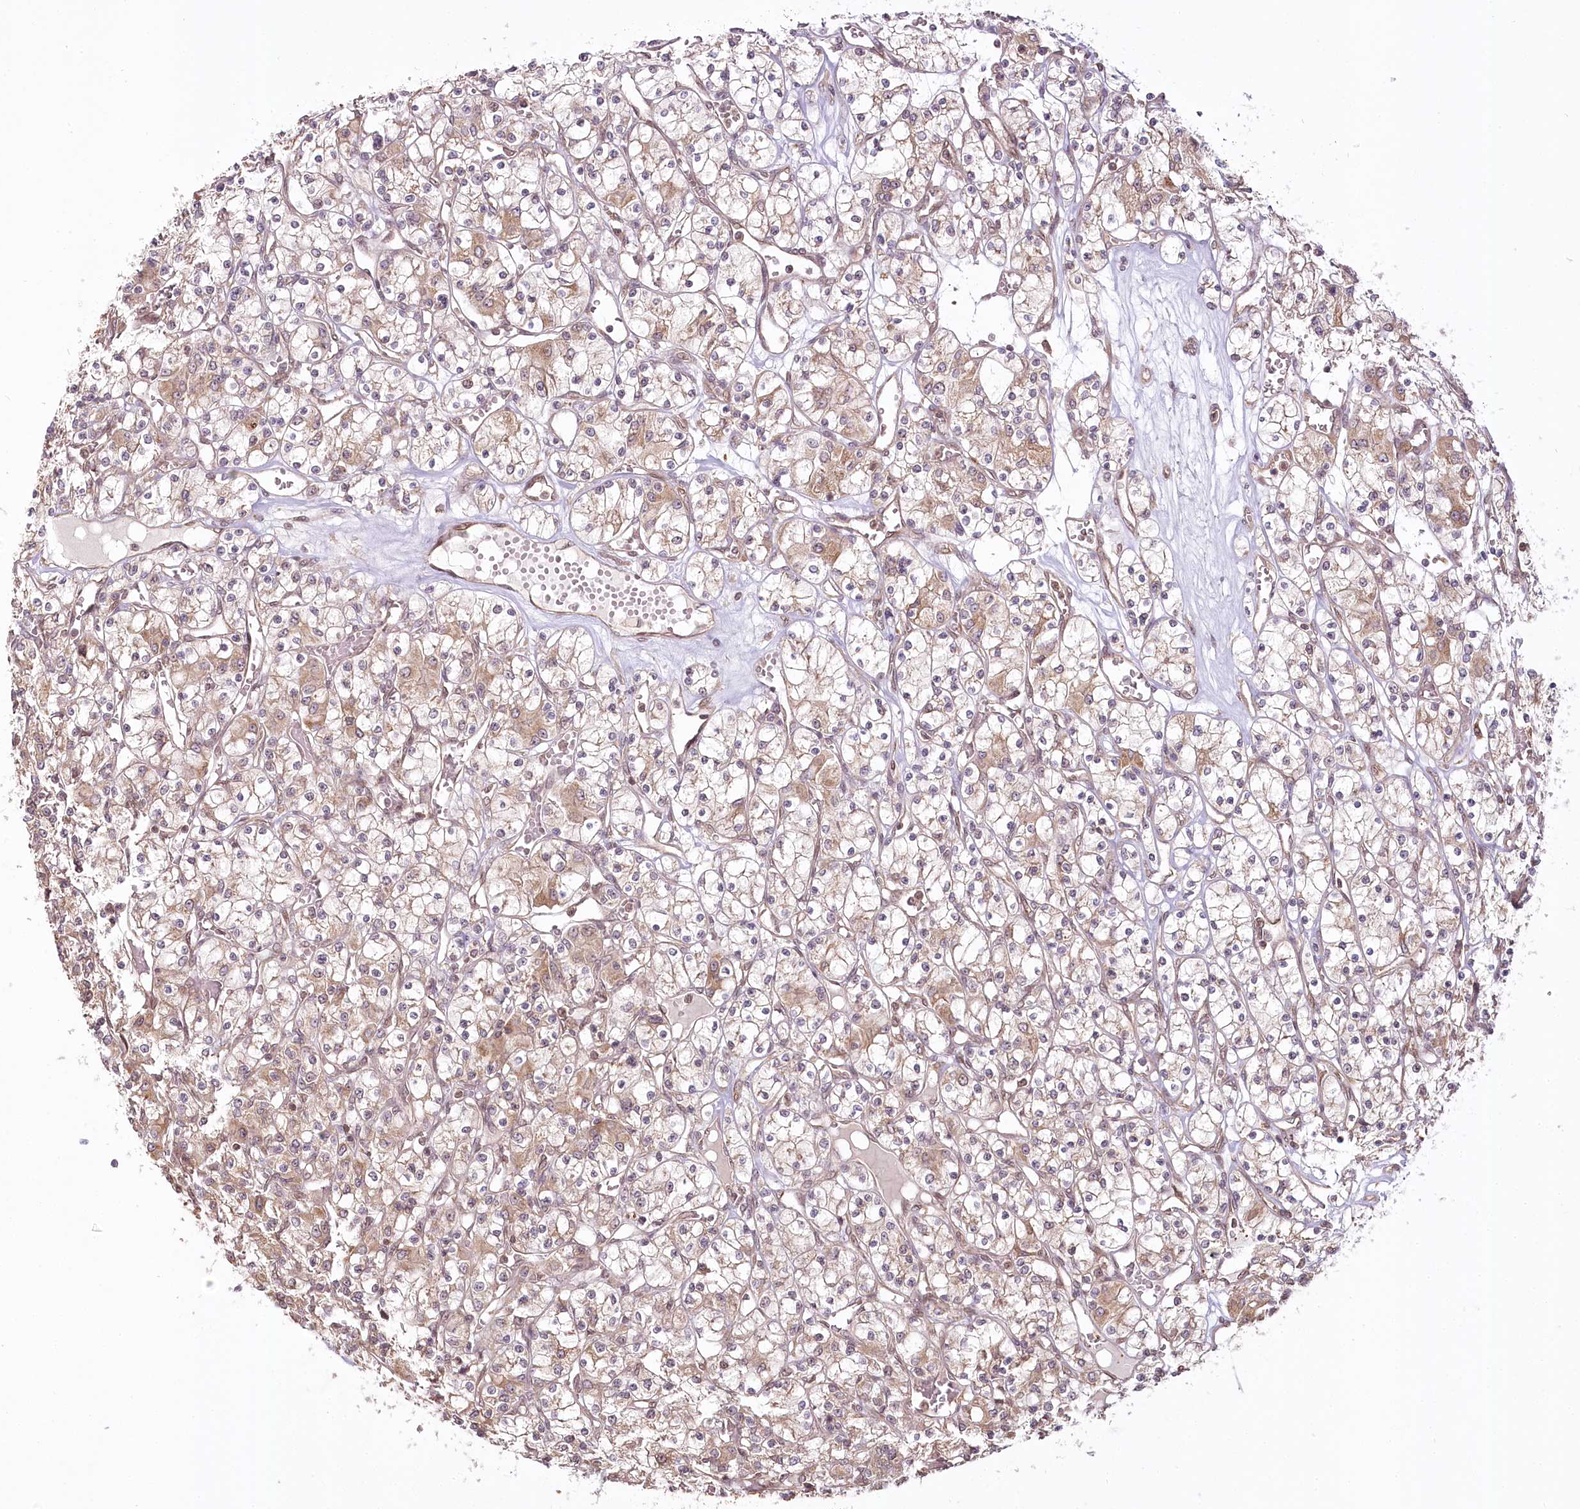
{"staining": {"intensity": "moderate", "quantity": ">75%", "location": "cytoplasmic/membranous"}, "tissue": "renal cancer", "cell_type": "Tumor cells", "image_type": "cancer", "snomed": [{"axis": "morphology", "description": "Adenocarcinoma, NOS"}, {"axis": "topography", "description": "Kidney"}], "caption": "Renal cancer stained for a protein displays moderate cytoplasmic/membranous positivity in tumor cells.", "gene": "R3HDM2", "patient": {"sex": "female", "age": 59}}